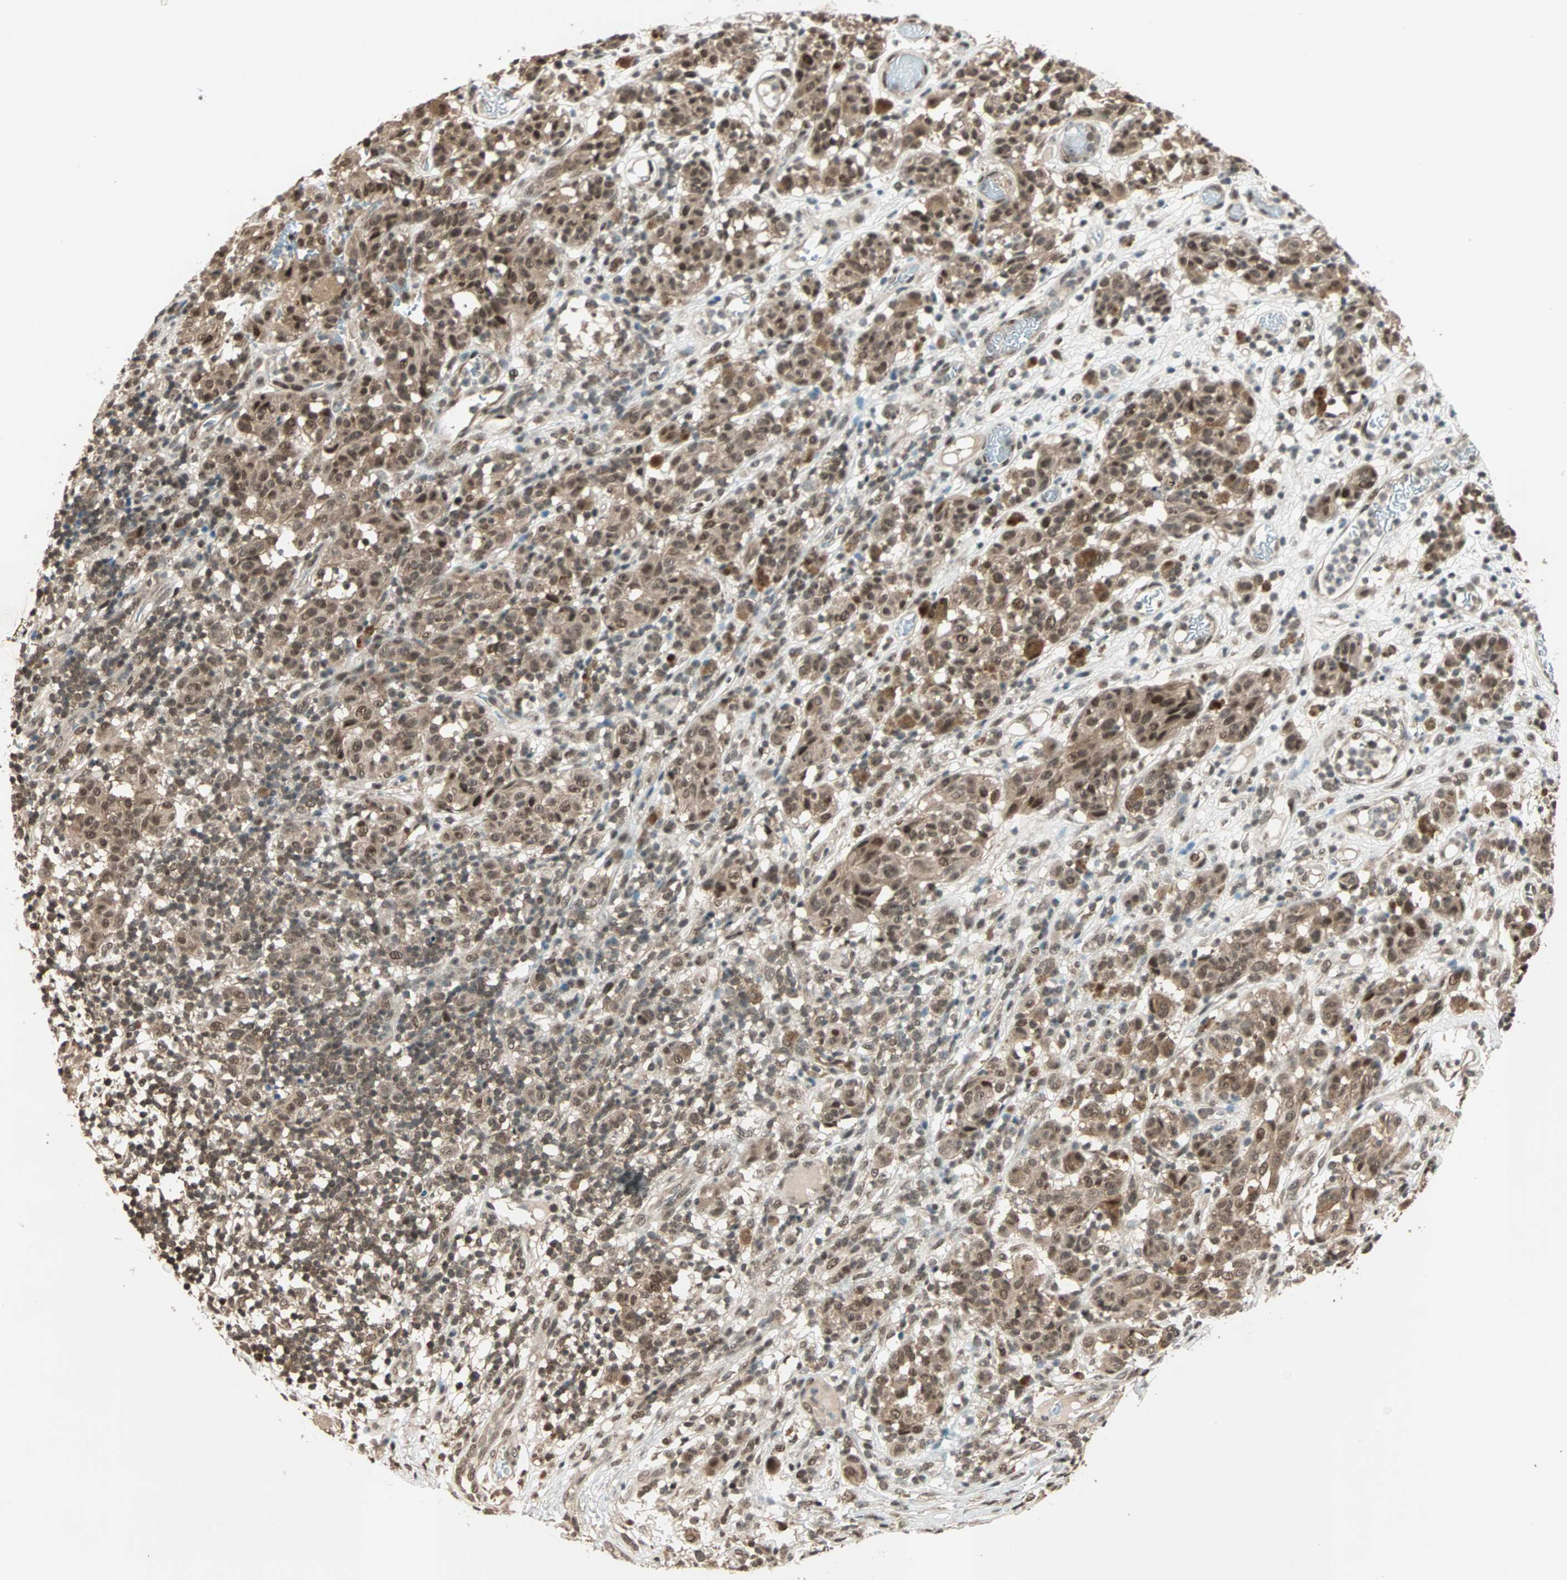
{"staining": {"intensity": "moderate", "quantity": ">75%", "location": "cytoplasmic/membranous,nuclear"}, "tissue": "melanoma", "cell_type": "Tumor cells", "image_type": "cancer", "snomed": [{"axis": "morphology", "description": "Malignant melanoma, NOS"}, {"axis": "topography", "description": "Skin"}], "caption": "A brown stain shows moderate cytoplasmic/membranous and nuclear staining of a protein in human malignant melanoma tumor cells. Using DAB (3,3'-diaminobenzidine) (brown) and hematoxylin (blue) stains, captured at high magnification using brightfield microscopy.", "gene": "ZNF44", "patient": {"sex": "female", "age": 46}}